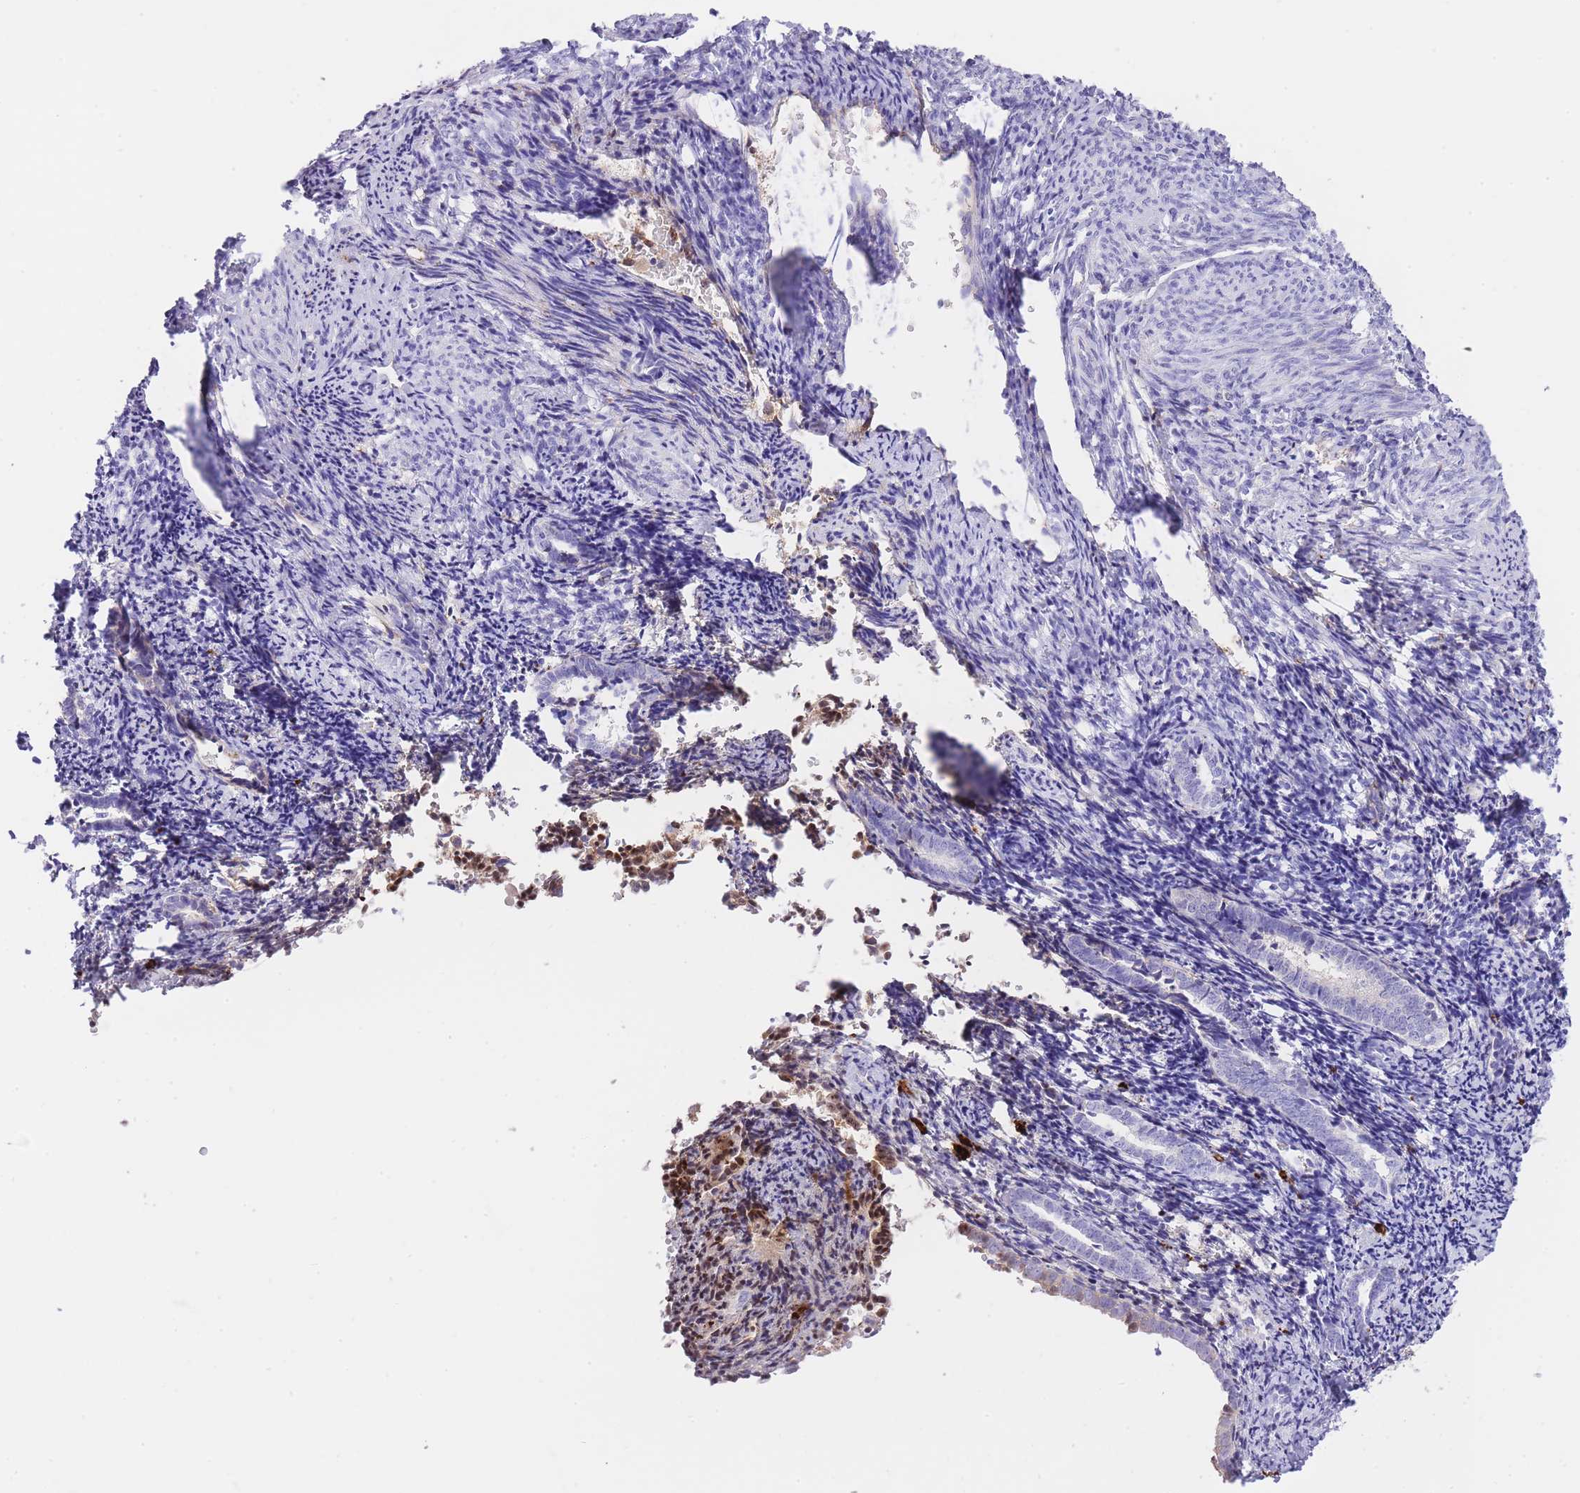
{"staining": {"intensity": "moderate", "quantity": "25%-75%", "location": "cytoplasmic/membranous"}, "tissue": "endometrium", "cell_type": "Cells in endometrial stroma", "image_type": "normal", "snomed": [{"axis": "morphology", "description": "Normal tissue, NOS"}, {"axis": "topography", "description": "Endometrium"}], "caption": "High-power microscopy captured an immunohistochemistry (IHC) photomicrograph of normal endometrium, revealing moderate cytoplasmic/membranous staining in approximately 25%-75% of cells in endometrial stroma.", "gene": "HRG", "patient": {"sex": "female", "age": 54}}